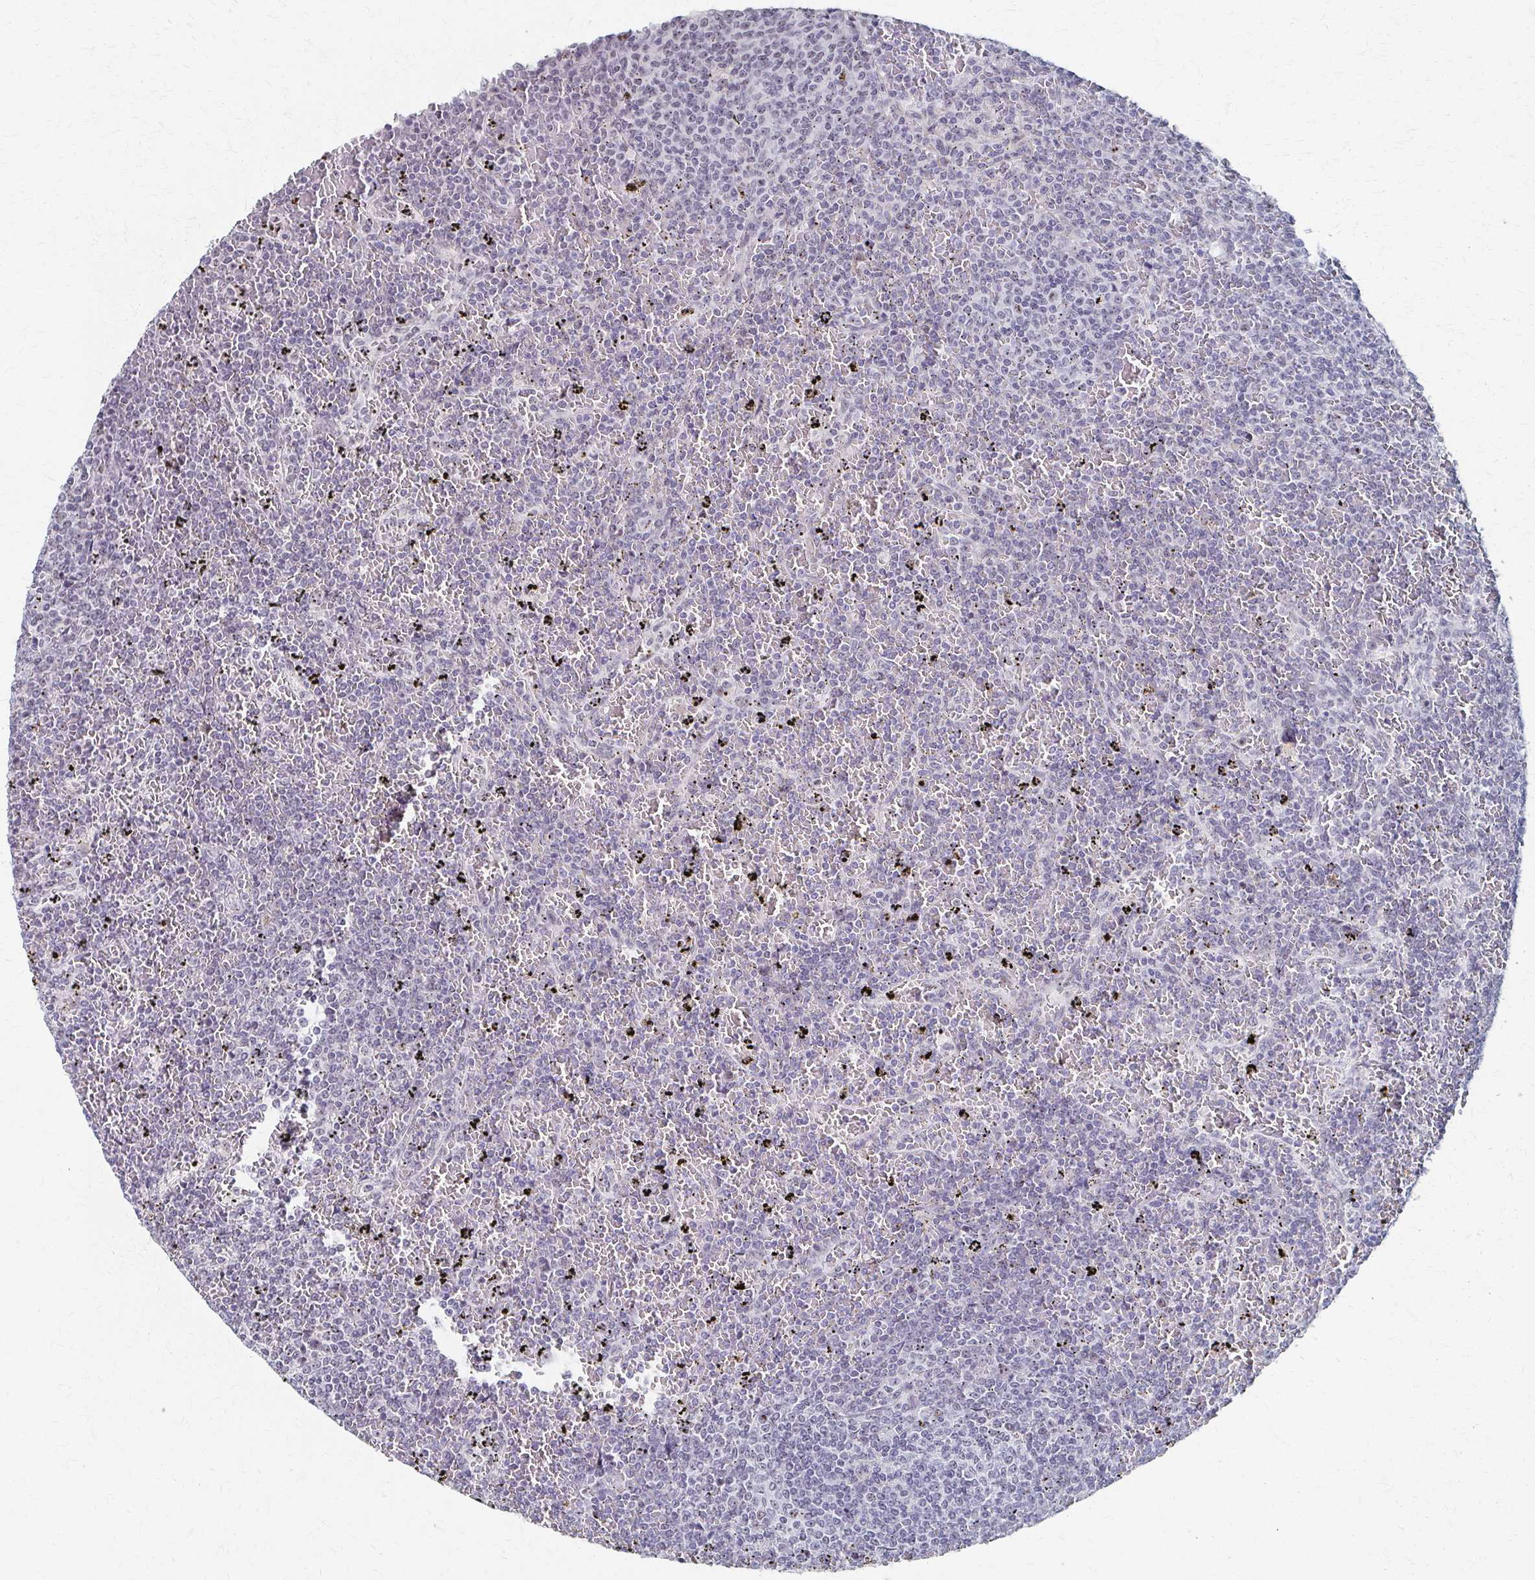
{"staining": {"intensity": "negative", "quantity": "none", "location": "none"}, "tissue": "lymphoma", "cell_type": "Tumor cells", "image_type": "cancer", "snomed": [{"axis": "morphology", "description": "Malignant lymphoma, non-Hodgkin's type, Low grade"}, {"axis": "topography", "description": "Spleen"}], "caption": "Lymphoma stained for a protein using immunohistochemistry (IHC) demonstrates no expression tumor cells.", "gene": "PES1", "patient": {"sex": "female", "age": 77}}